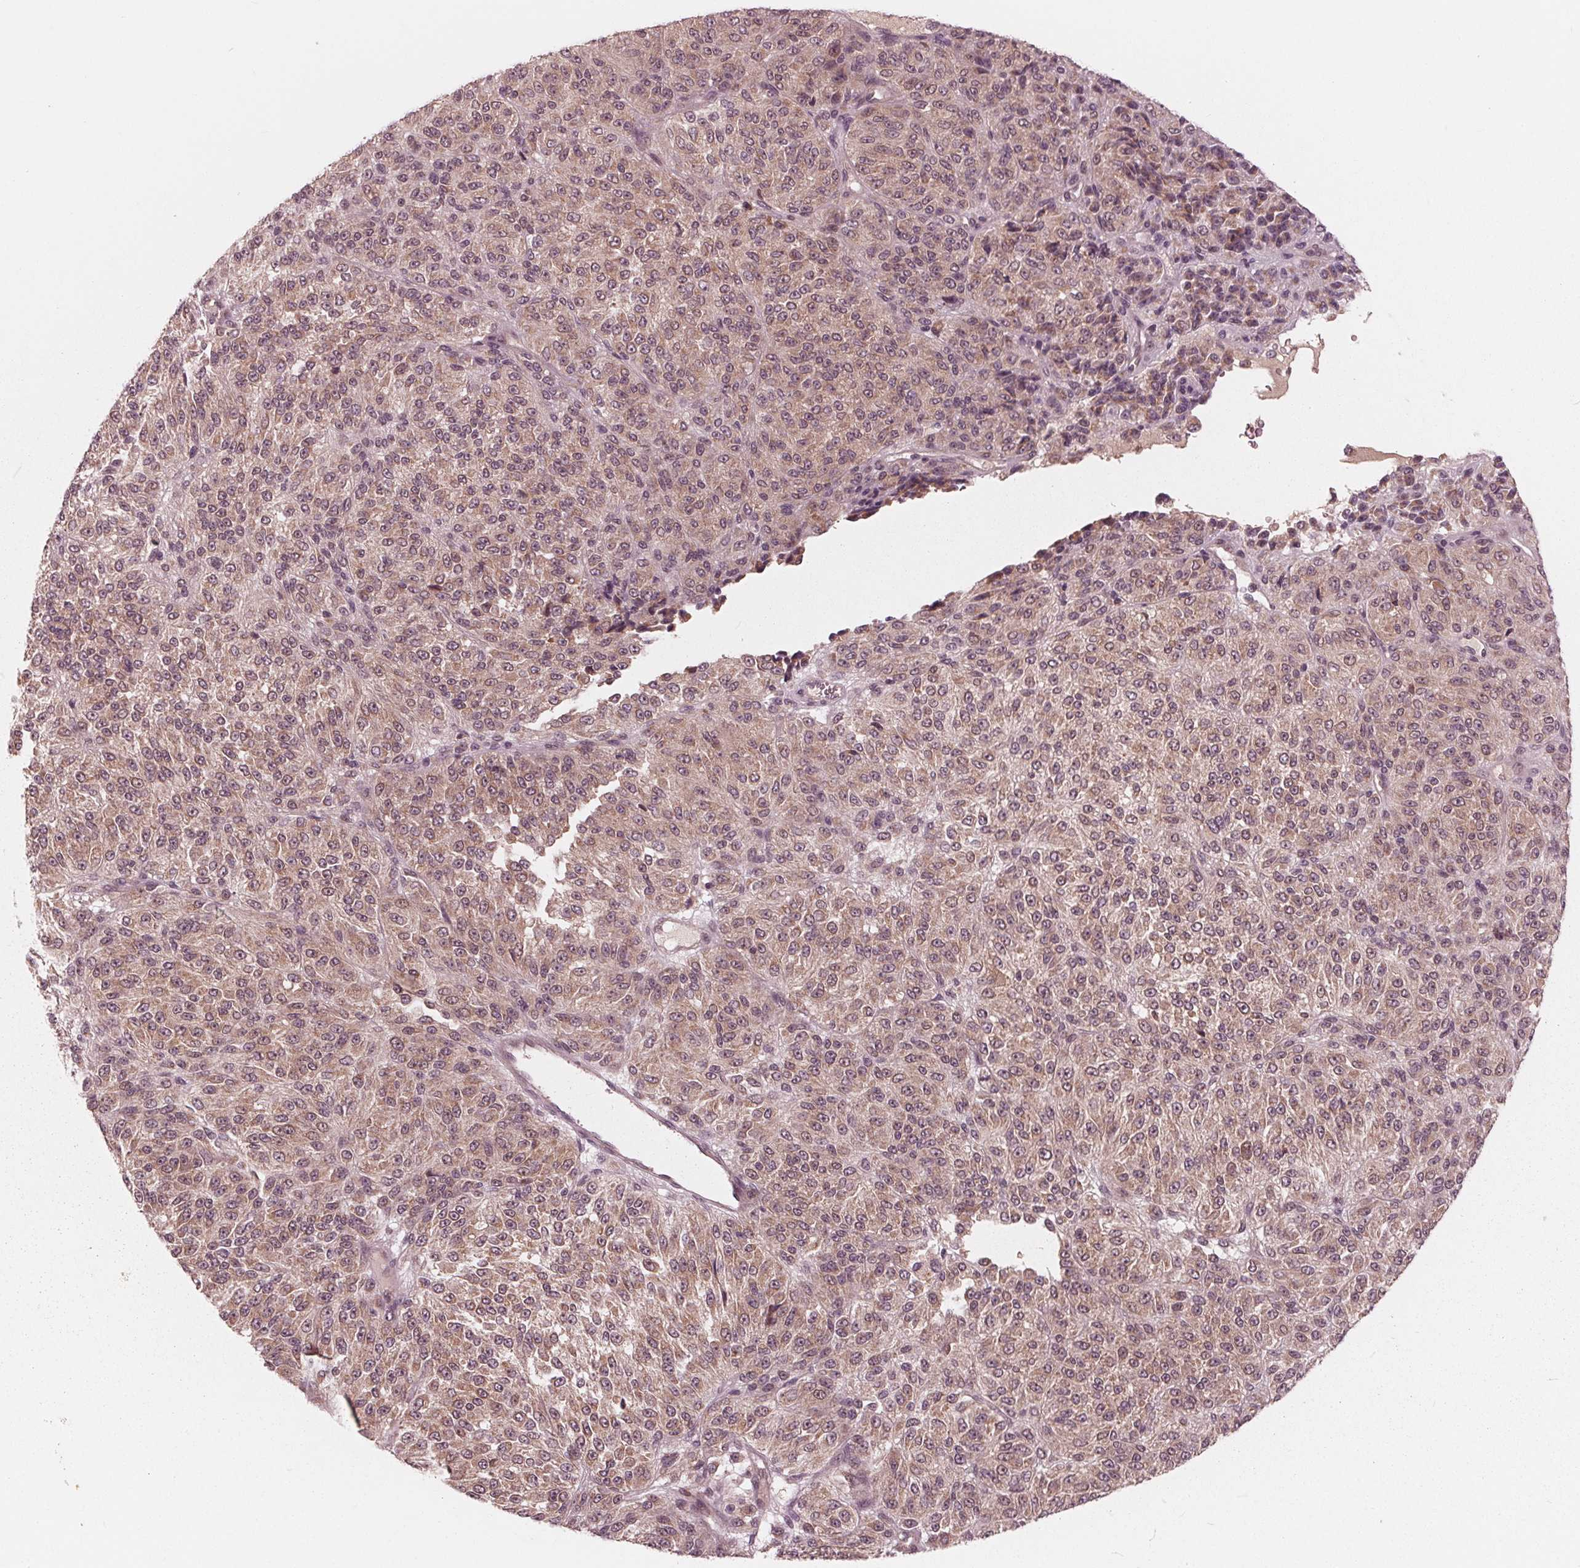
{"staining": {"intensity": "weak", "quantity": ">75%", "location": "cytoplasmic/membranous"}, "tissue": "melanoma", "cell_type": "Tumor cells", "image_type": "cancer", "snomed": [{"axis": "morphology", "description": "Malignant melanoma, Metastatic site"}, {"axis": "topography", "description": "Brain"}], "caption": "Human melanoma stained for a protein (brown) exhibits weak cytoplasmic/membranous positive expression in approximately >75% of tumor cells.", "gene": "UBALD1", "patient": {"sex": "female", "age": 56}}